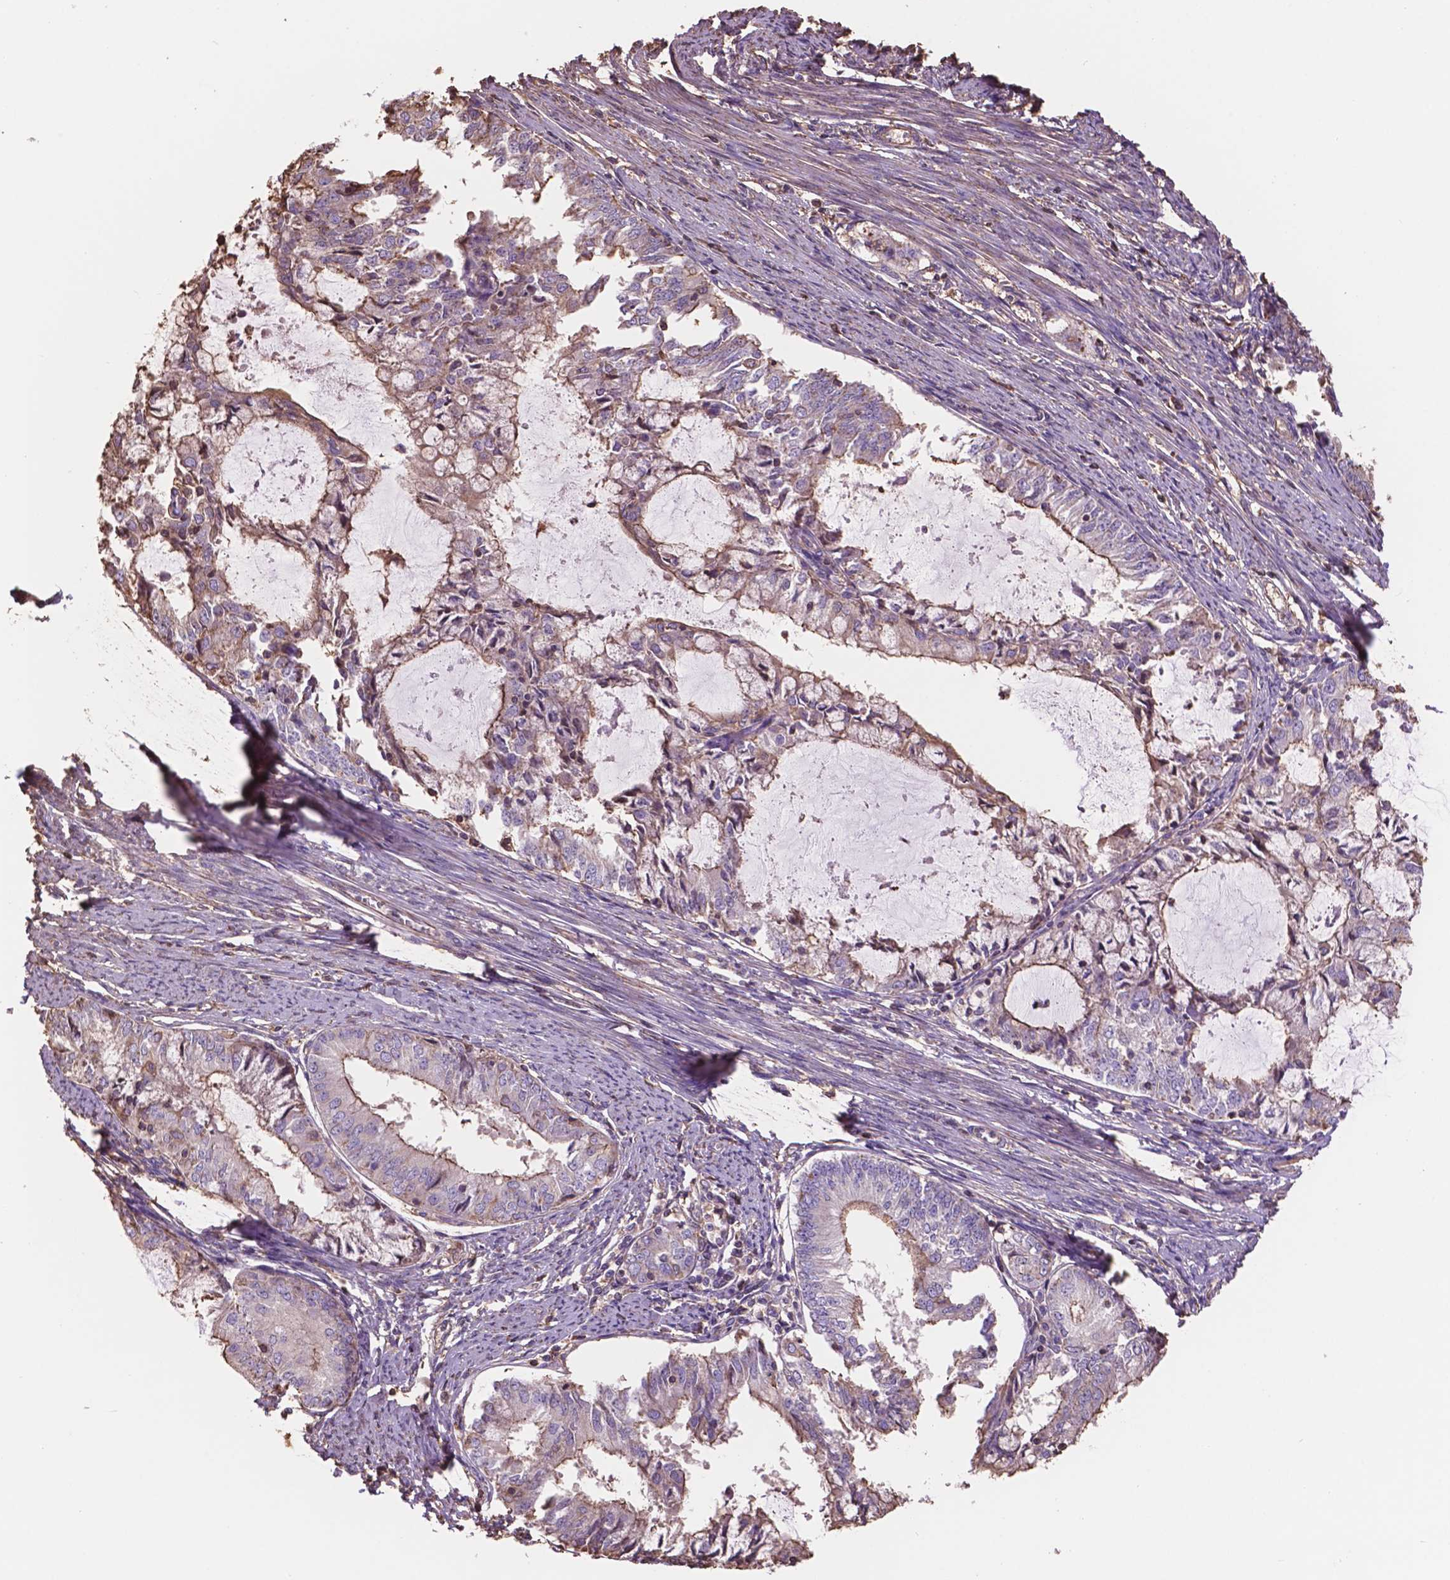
{"staining": {"intensity": "moderate", "quantity": "<25%", "location": "cytoplasmic/membranous"}, "tissue": "endometrial cancer", "cell_type": "Tumor cells", "image_type": "cancer", "snomed": [{"axis": "morphology", "description": "Adenocarcinoma, NOS"}, {"axis": "topography", "description": "Endometrium"}], "caption": "Moderate cytoplasmic/membranous expression for a protein is appreciated in approximately <25% of tumor cells of endometrial cancer (adenocarcinoma) using immunohistochemistry.", "gene": "NIPA2", "patient": {"sex": "female", "age": 57}}